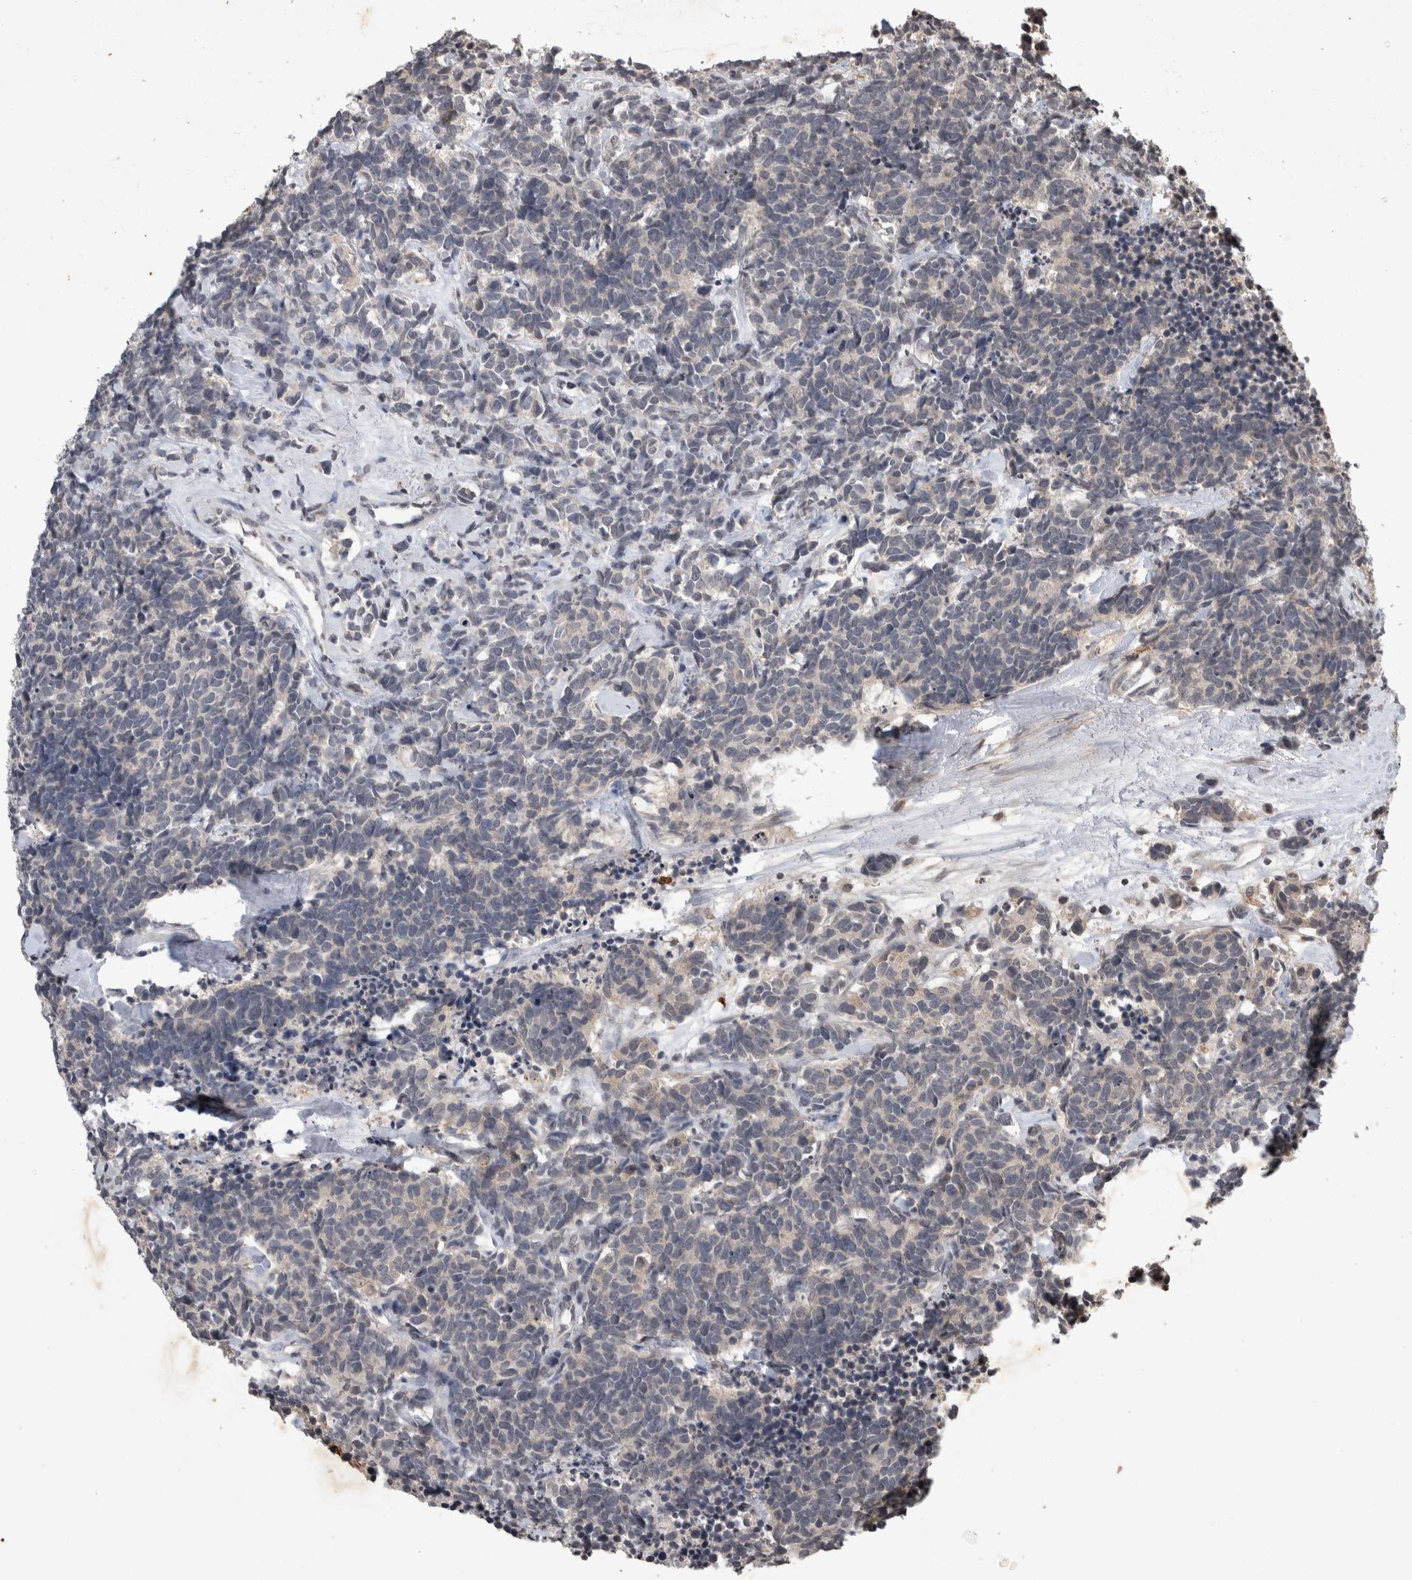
{"staining": {"intensity": "negative", "quantity": "none", "location": "none"}, "tissue": "carcinoid", "cell_type": "Tumor cells", "image_type": "cancer", "snomed": [{"axis": "morphology", "description": "Carcinoma, NOS"}, {"axis": "morphology", "description": "Carcinoid, malignant, NOS"}, {"axis": "topography", "description": "Urinary bladder"}], "caption": "Histopathology image shows no protein expression in tumor cells of carcinoid tissue.", "gene": "HRK", "patient": {"sex": "male", "age": 57}}